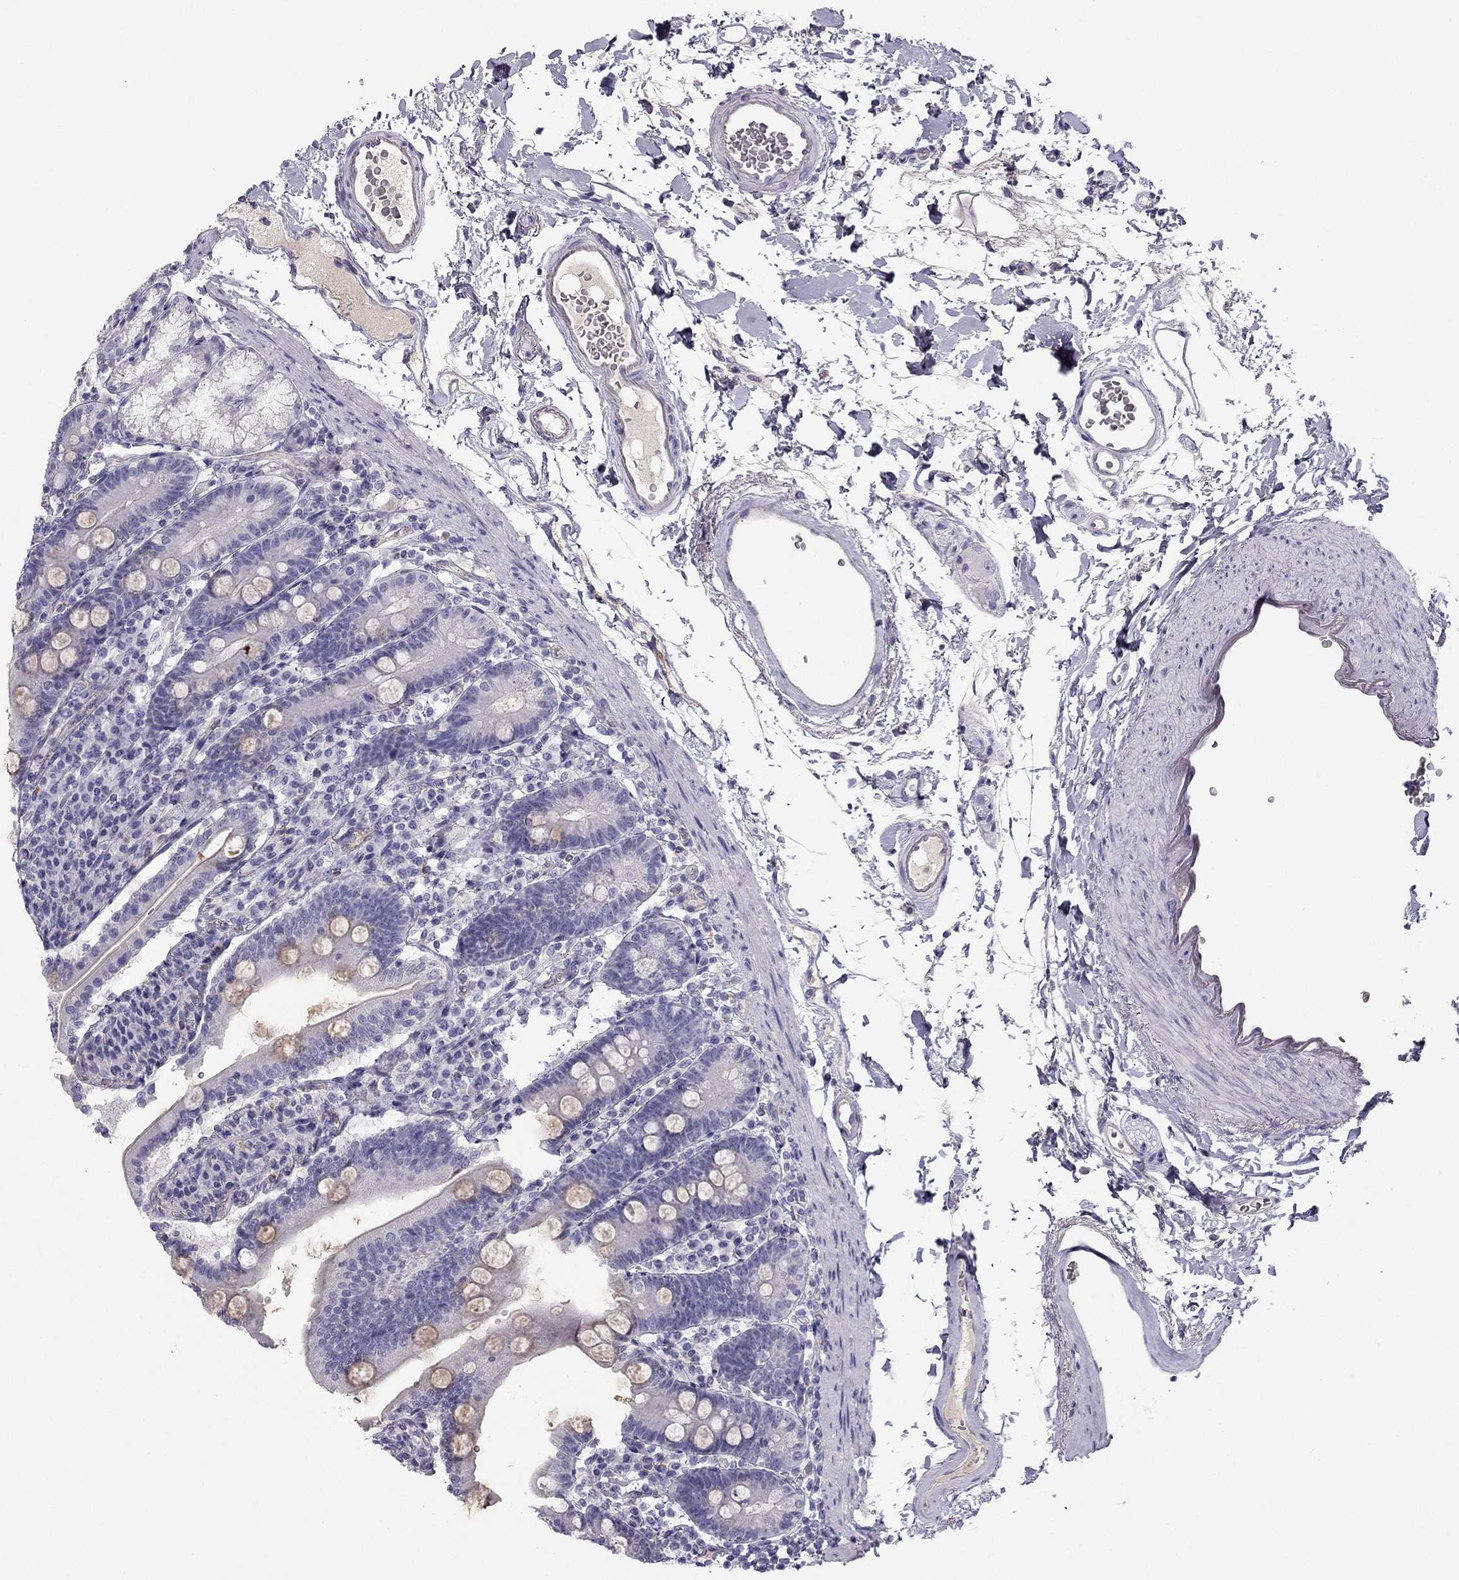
{"staining": {"intensity": "negative", "quantity": "none", "location": "none"}, "tissue": "duodenum", "cell_type": "Glandular cells", "image_type": "normal", "snomed": [{"axis": "morphology", "description": "Normal tissue, NOS"}, {"axis": "topography", "description": "Duodenum"}], "caption": "An immunohistochemistry (IHC) image of unremarkable duodenum is shown. There is no staining in glandular cells of duodenum. The staining was performed using DAB (3,3'-diaminobenzidine) to visualize the protein expression in brown, while the nuclei were stained in blue with hematoxylin (Magnification: 20x).", "gene": "STOML3", "patient": {"sex": "female", "age": 67}}